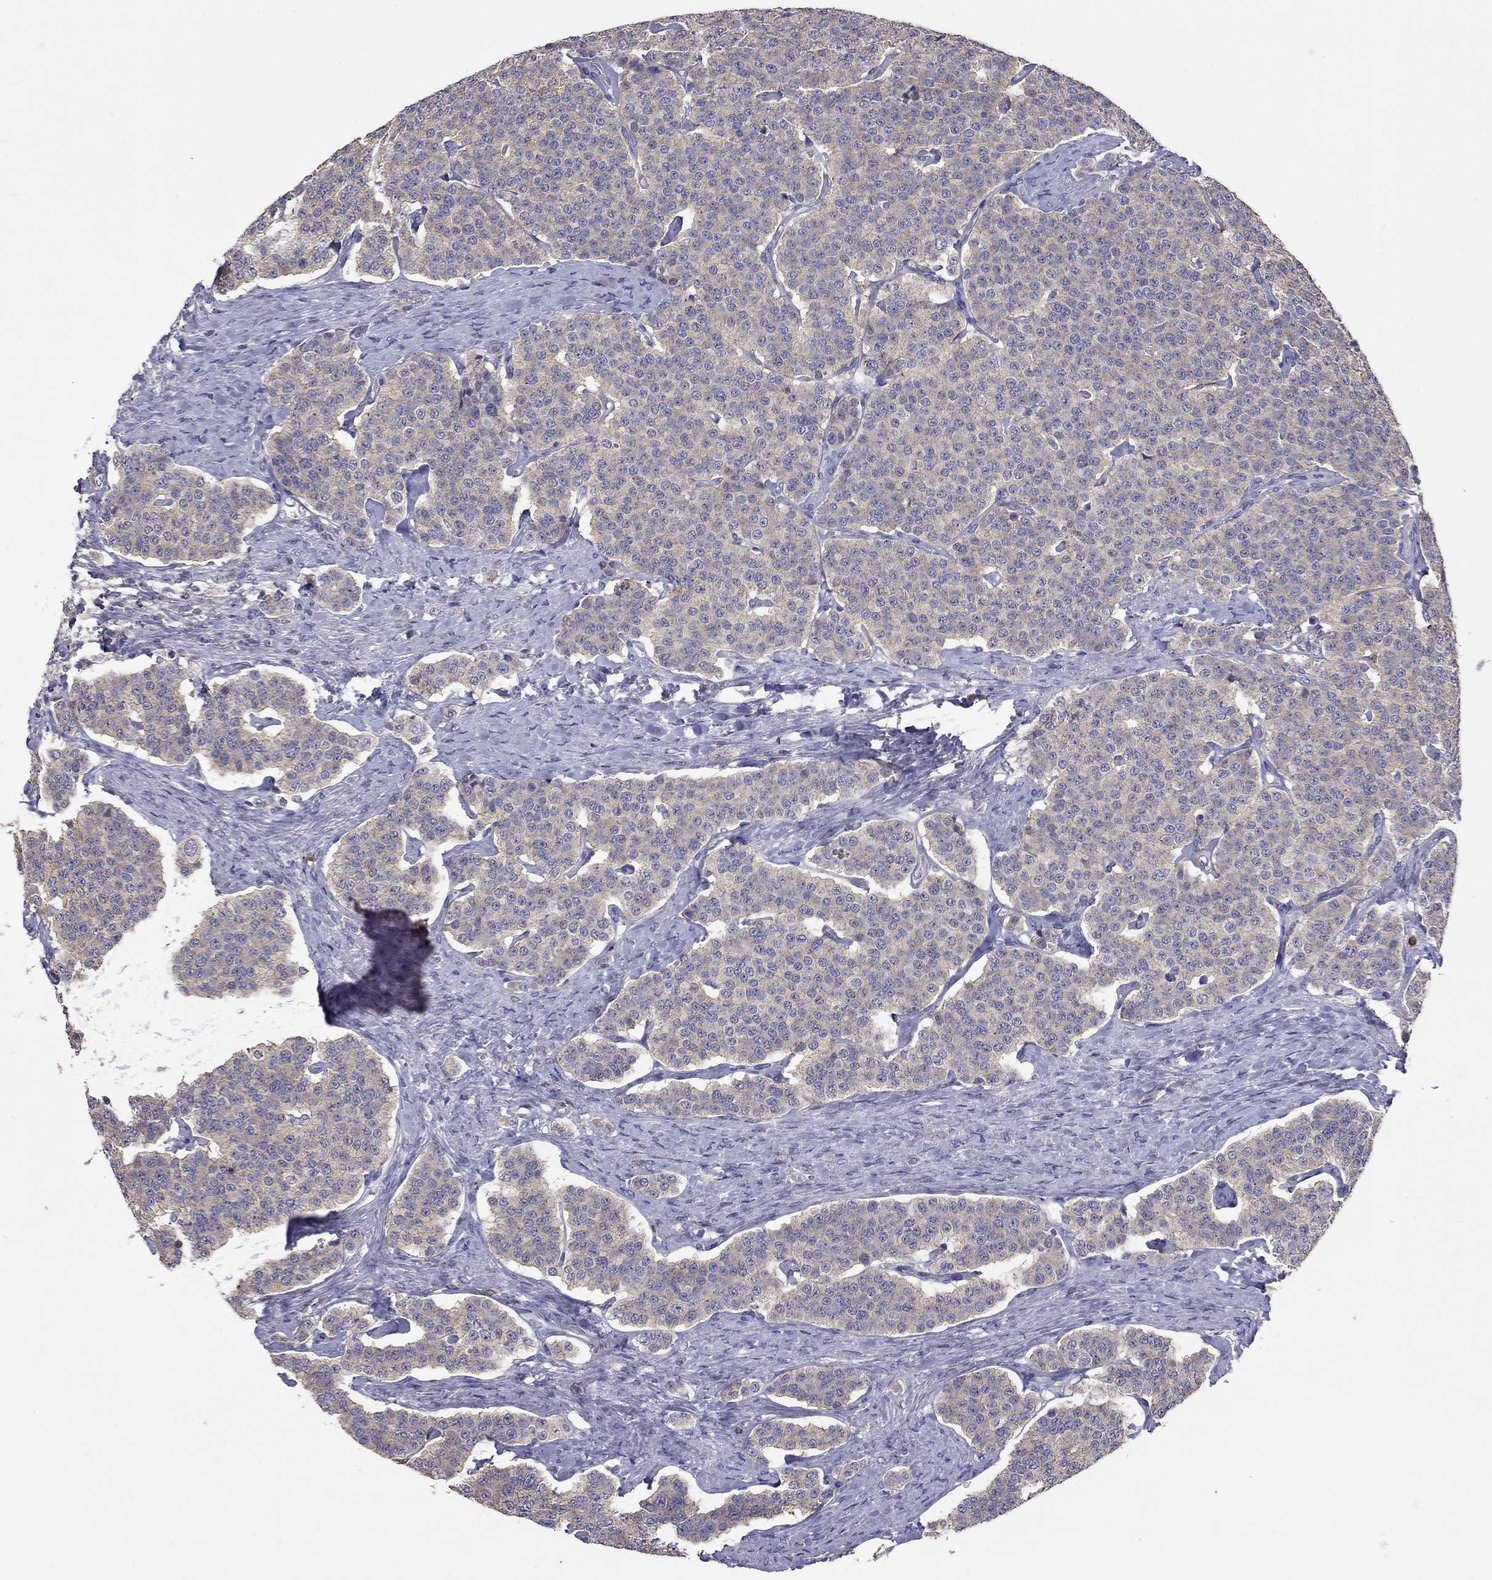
{"staining": {"intensity": "weak", "quantity": ">75%", "location": "cytoplasmic/membranous"}, "tissue": "carcinoid", "cell_type": "Tumor cells", "image_type": "cancer", "snomed": [{"axis": "morphology", "description": "Carcinoid, malignant, NOS"}, {"axis": "topography", "description": "Small intestine"}], "caption": "Carcinoid stained with a brown dye demonstrates weak cytoplasmic/membranous positive expression in about >75% of tumor cells.", "gene": "RTP5", "patient": {"sex": "female", "age": 58}}